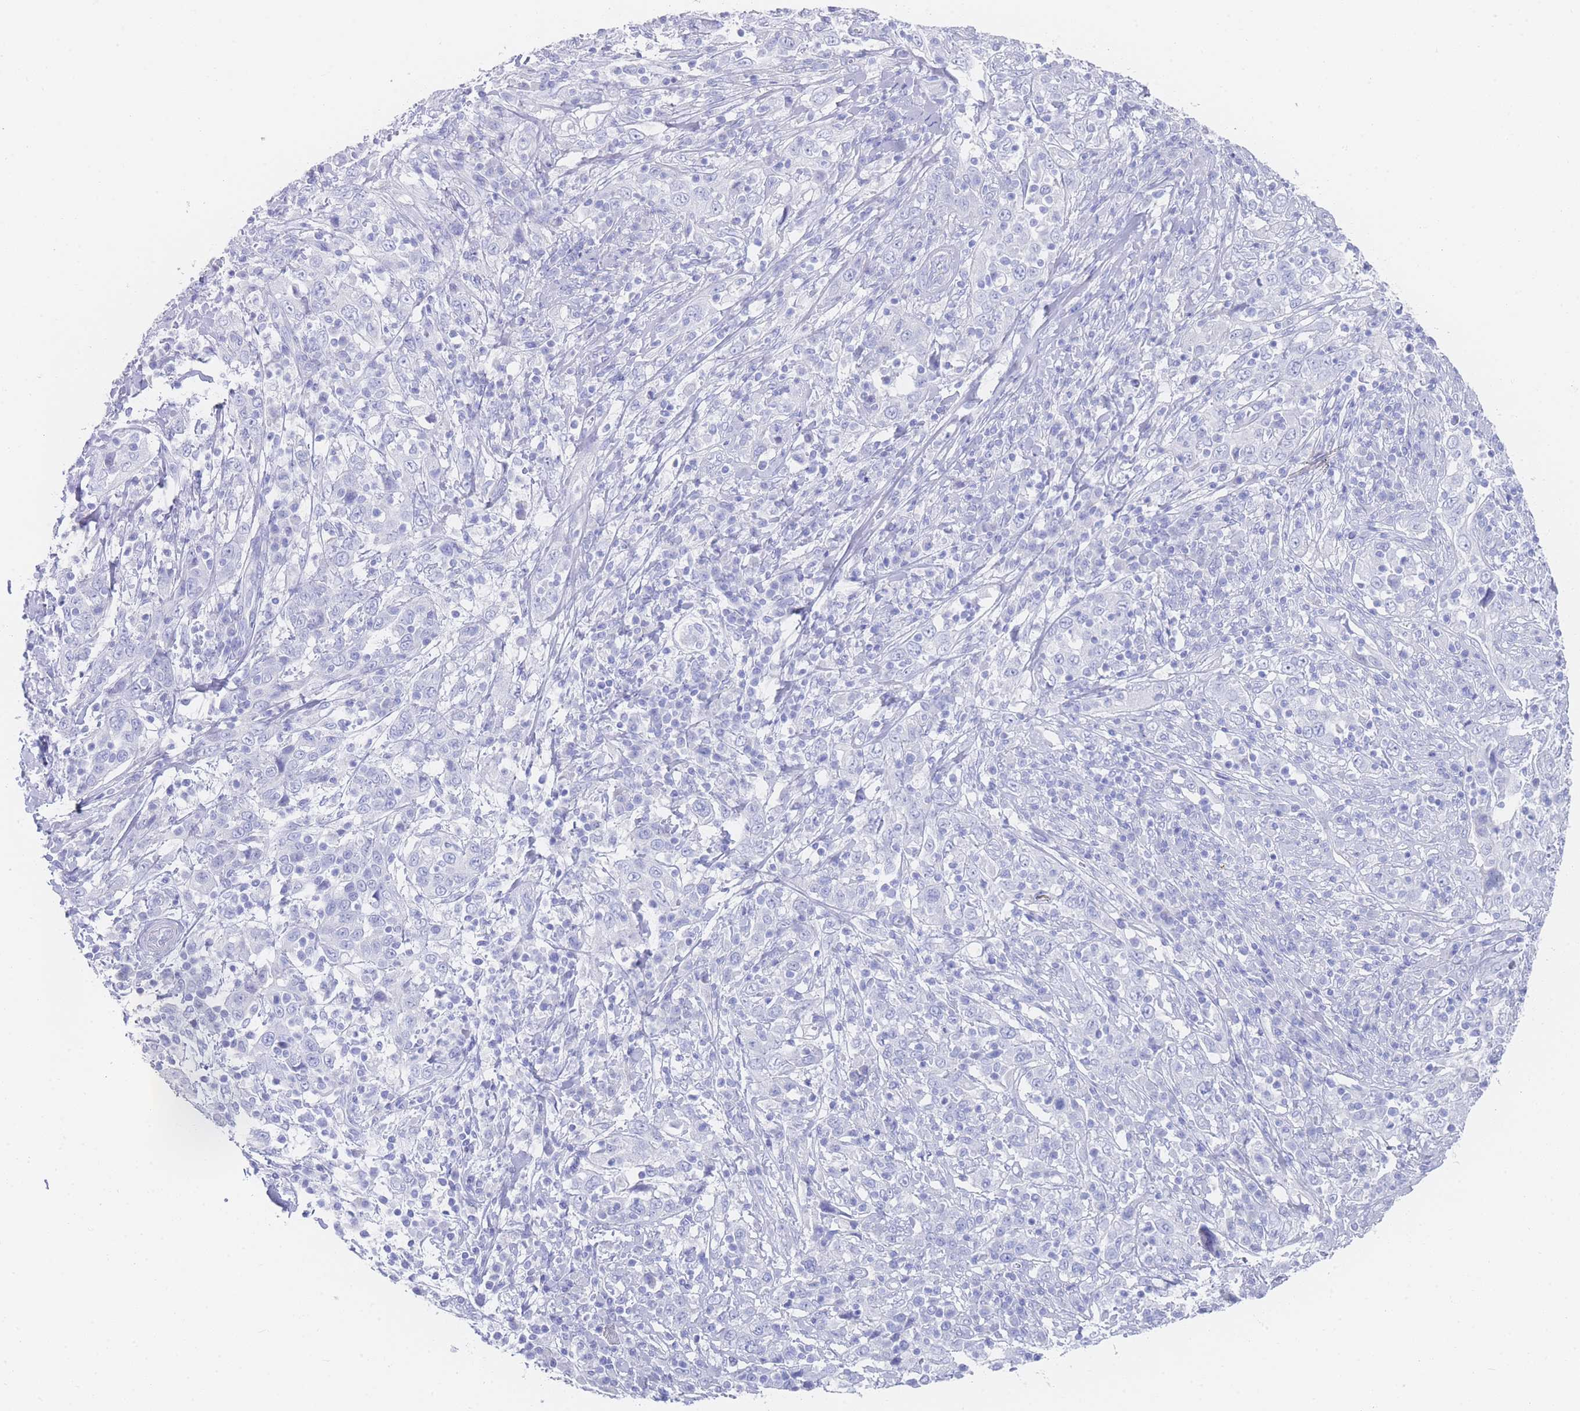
{"staining": {"intensity": "negative", "quantity": "none", "location": "none"}, "tissue": "cervical cancer", "cell_type": "Tumor cells", "image_type": "cancer", "snomed": [{"axis": "morphology", "description": "Squamous cell carcinoma, NOS"}, {"axis": "topography", "description": "Cervix"}], "caption": "Immunohistochemistry (IHC) image of cervical squamous cell carcinoma stained for a protein (brown), which shows no staining in tumor cells. Nuclei are stained in blue.", "gene": "LRRC37A", "patient": {"sex": "female", "age": 46}}